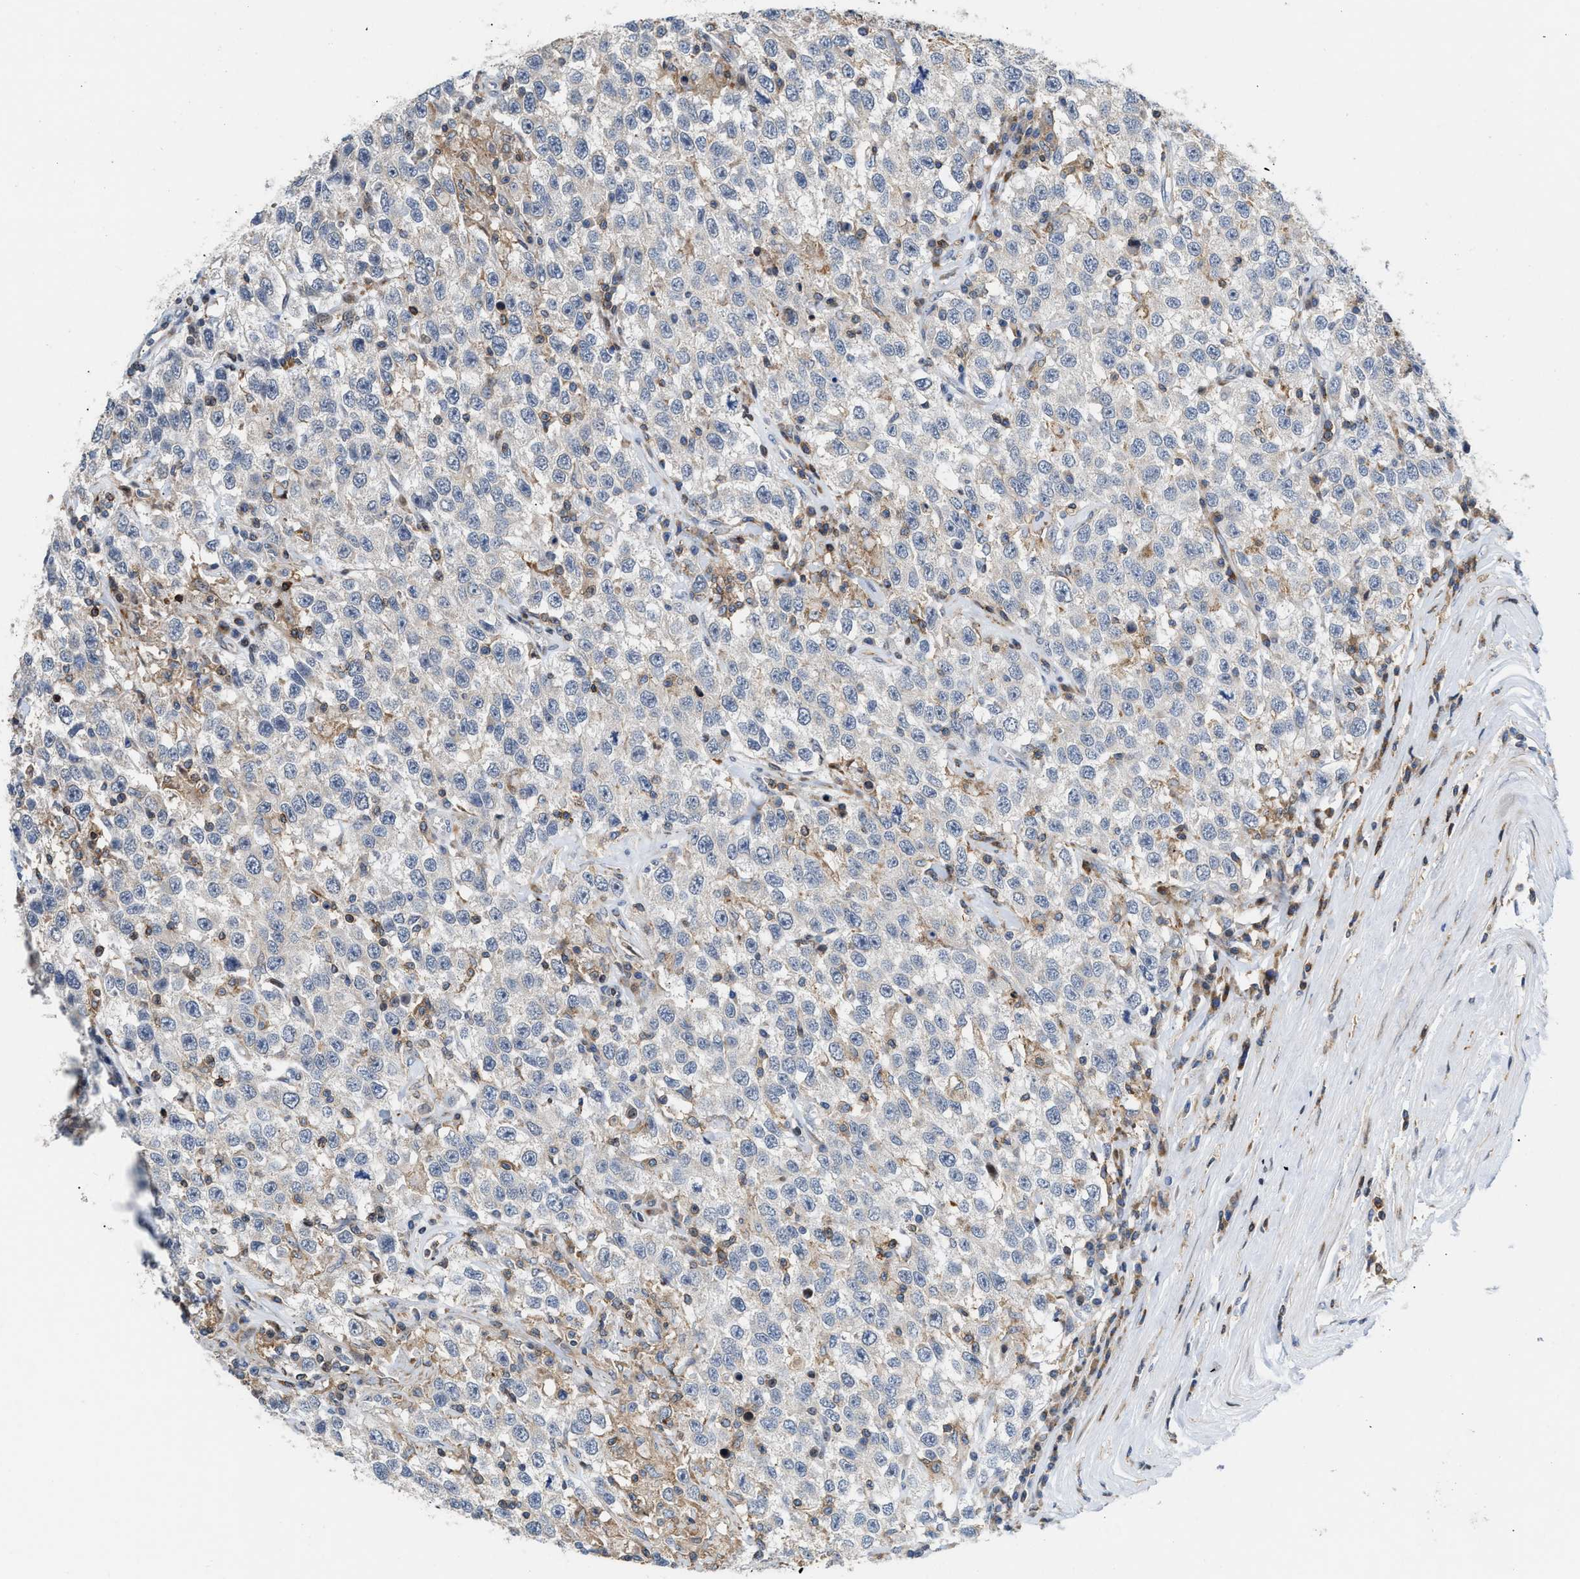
{"staining": {"intensity": "negative", "quantity": "none", "location": "none"}, "tissue": "testis cancer", "cell_type": "Tumor cells", "image_type": "cancer", "snomed": [{"axis": "morphology", "description": "Seminoma, NOS"}, {"axis": "topography", "description": "Testis"}], "caption": "The photomicrograph reveals no staining of tumor cells in testis cancer.", "gene": "ATP9A", "patient": {"sex": "male", "age": 41}}